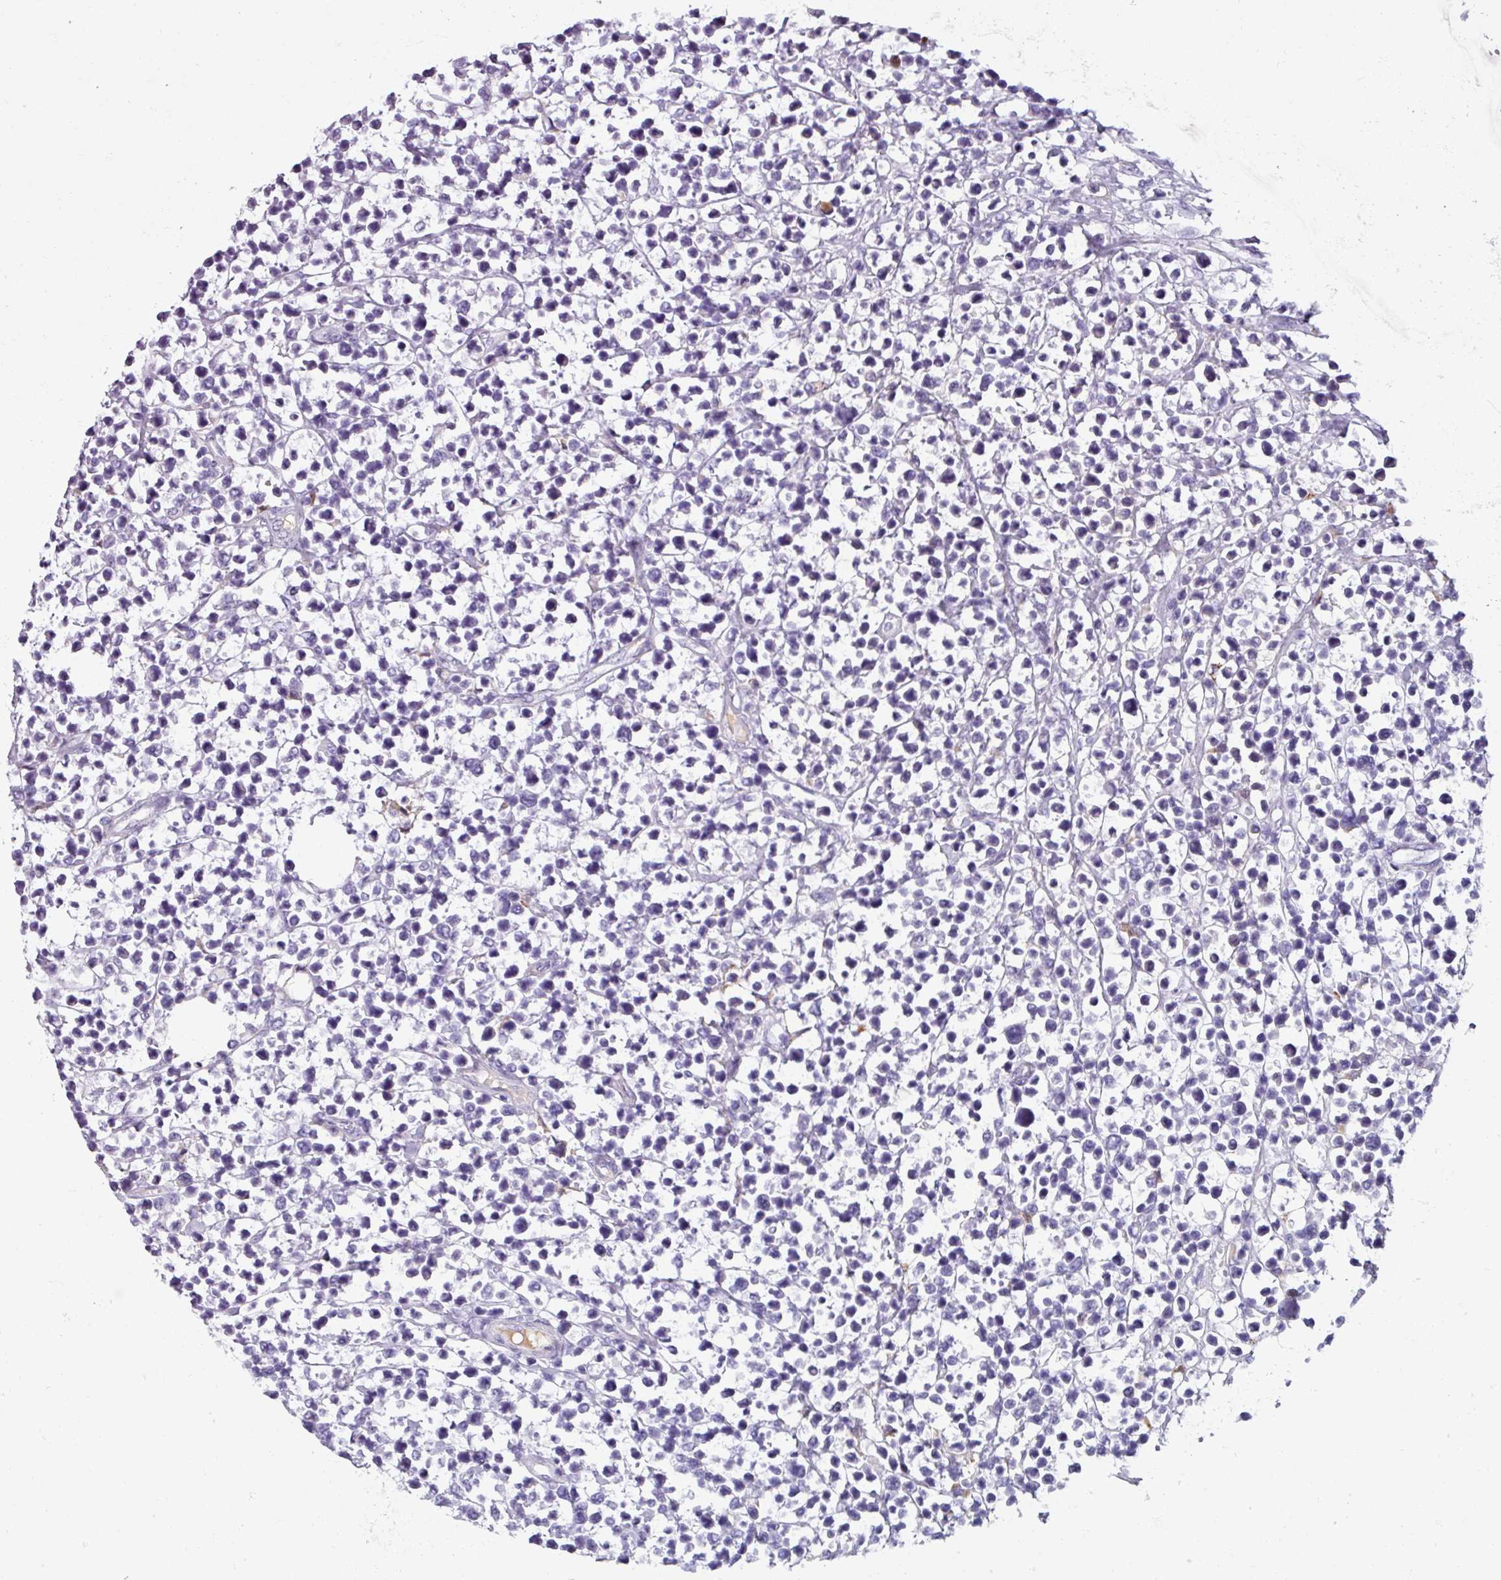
{"staining": {"intensity": "negative", "quantity": "none", "location": "none"}, "tissue": "lymphoma", "cell_type": "Tumor cells", "image_type": "cancer", "snomed": [{"axis": "morphology", "description": "Malignant lymphoma, non-Hodgkin's type, Low grade"}, {"axis": "topography", "description": "Lymph node"}], "caption": "Human lymphoma stained for a protein using IHC reveals no expression in tumor cells.", "gene": "SPESP1", "patient": {"sex": "male", "age": 60}}